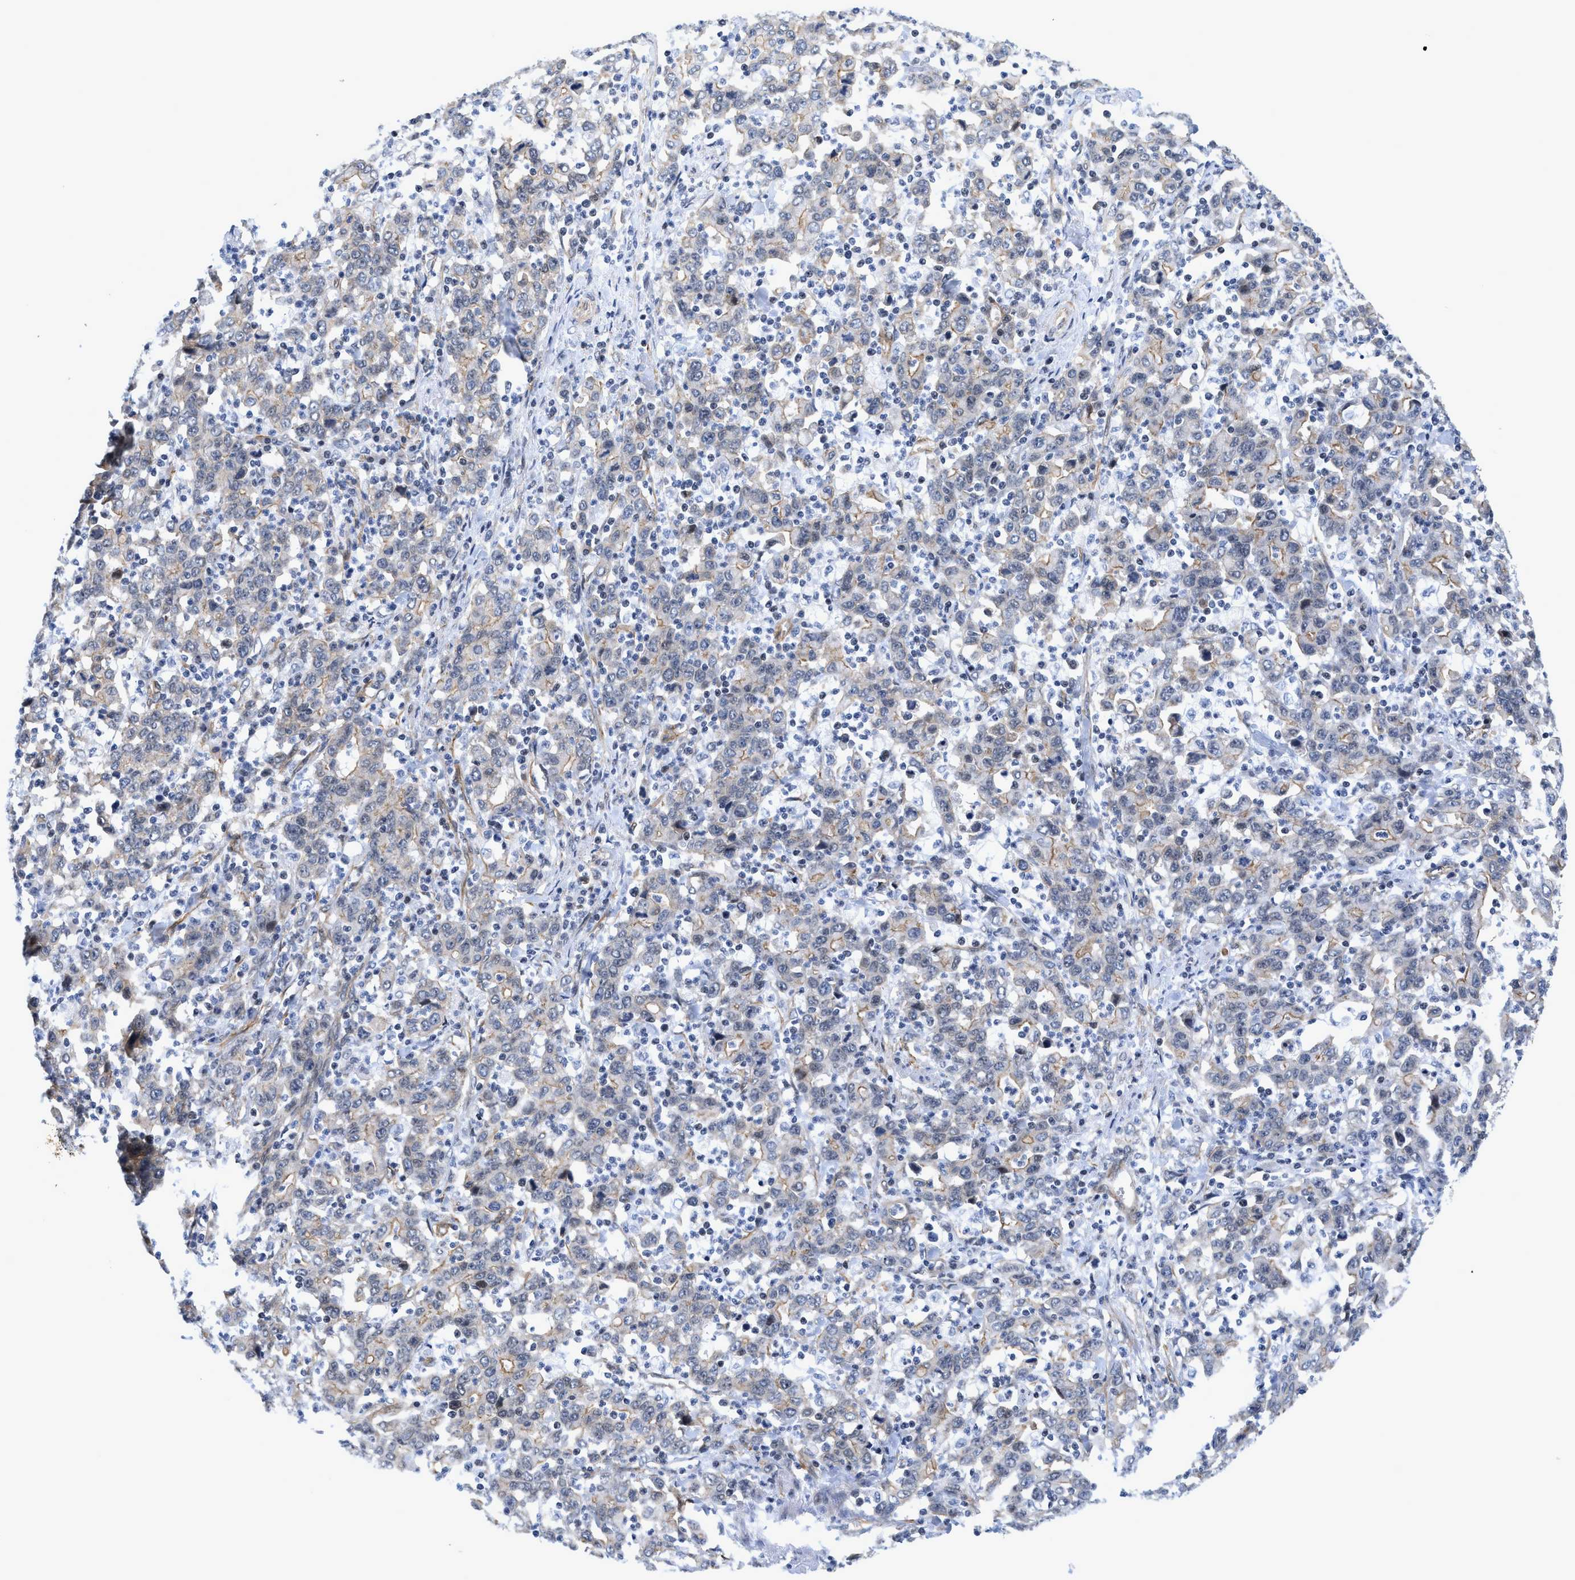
{"staining": {"intensity": "weak", "quantity": "<25%", "location": "cytoplasmic/membranous"}, "tissue": "stomach cancer", "cell_type": "Tumor cells", "image_type": "cancer", "snomed": [{"axis": "morphology", "description": "Adenocarcinoma, NOS"}, {"axis": "topography", "description": "Stomach, upper"}], "caption": "The IHC histopathology image has no significant expression in tumor cells of stomach cancer tissue.", "gene": "GPRASP2", "patient": {"sex": "male", "age": 69}}